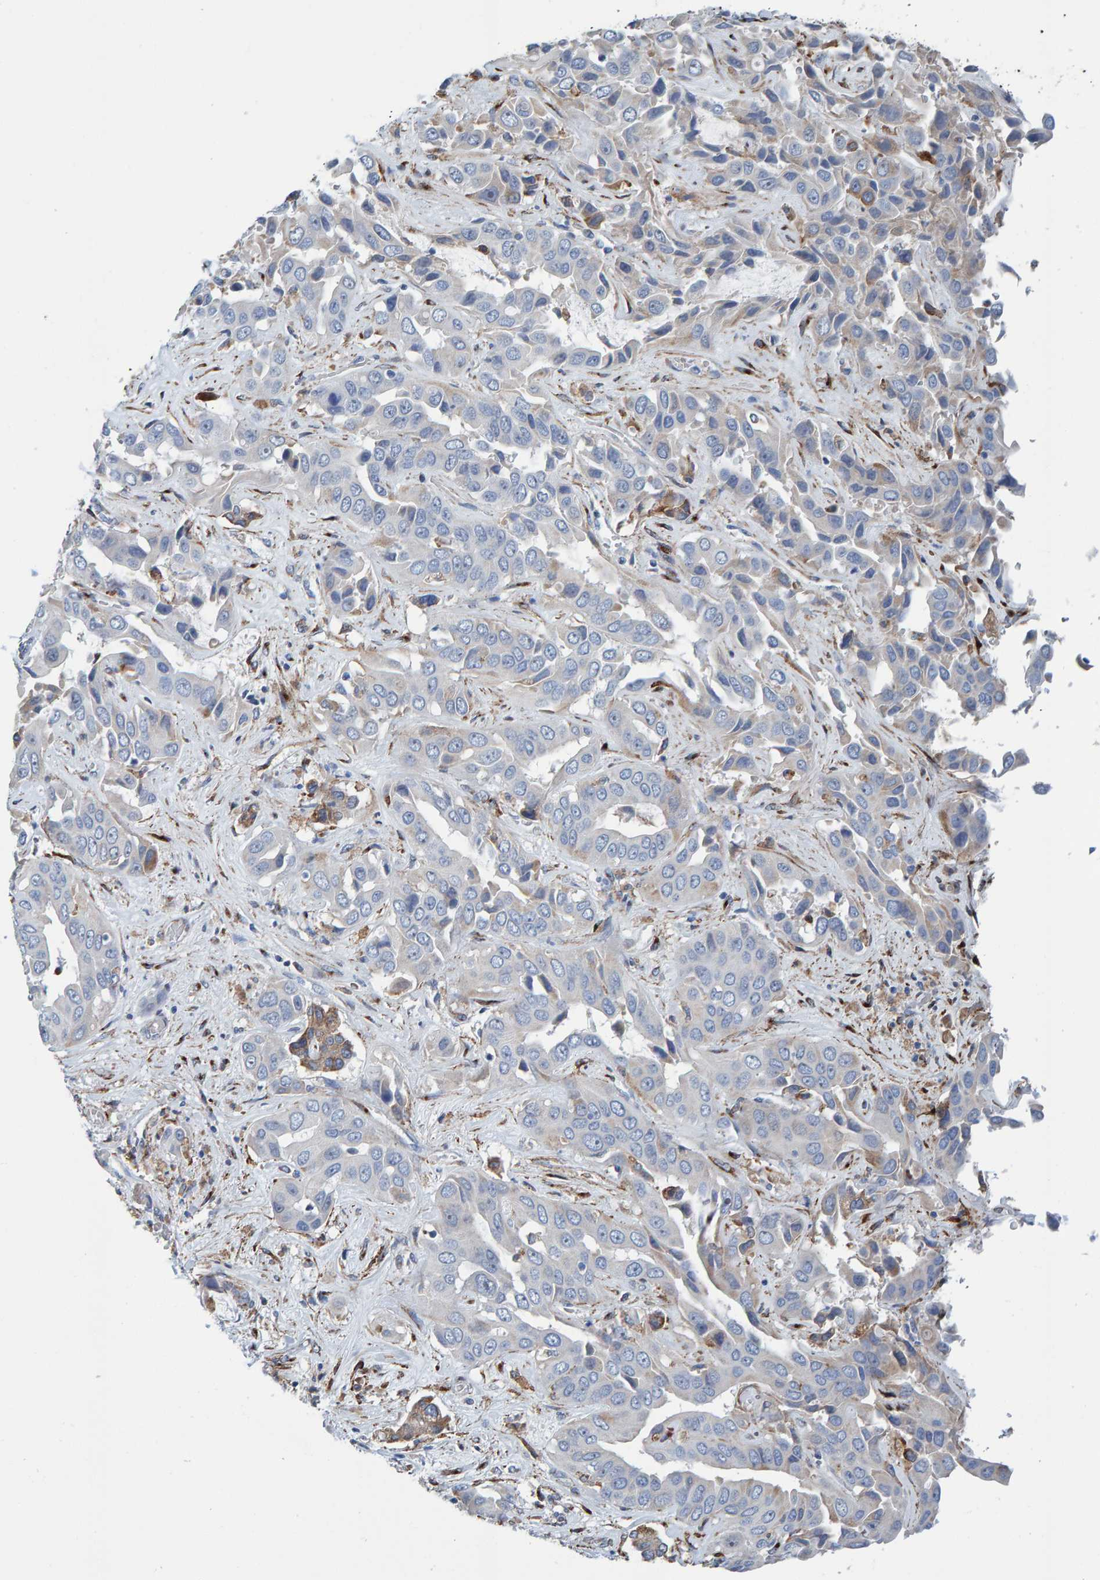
{"staining": {"intensity": "negative", "quantity": "none", "location": "none"}, "tissue": "liver cancer", "cell_type": "Tumor cells", "image_type": "cancer", "snomed": [{"axis": "morphology", "description": "Cholangiocarcinoma"}, {"axis": "topography", "description": "Liver"}], "caption": "The IHC photomicrograph has no significant staining in tumor cells of liver cholangiocarcinoma tissue.", "gene": "LRP1", "patient": {"sex": "female", "age": 52}}